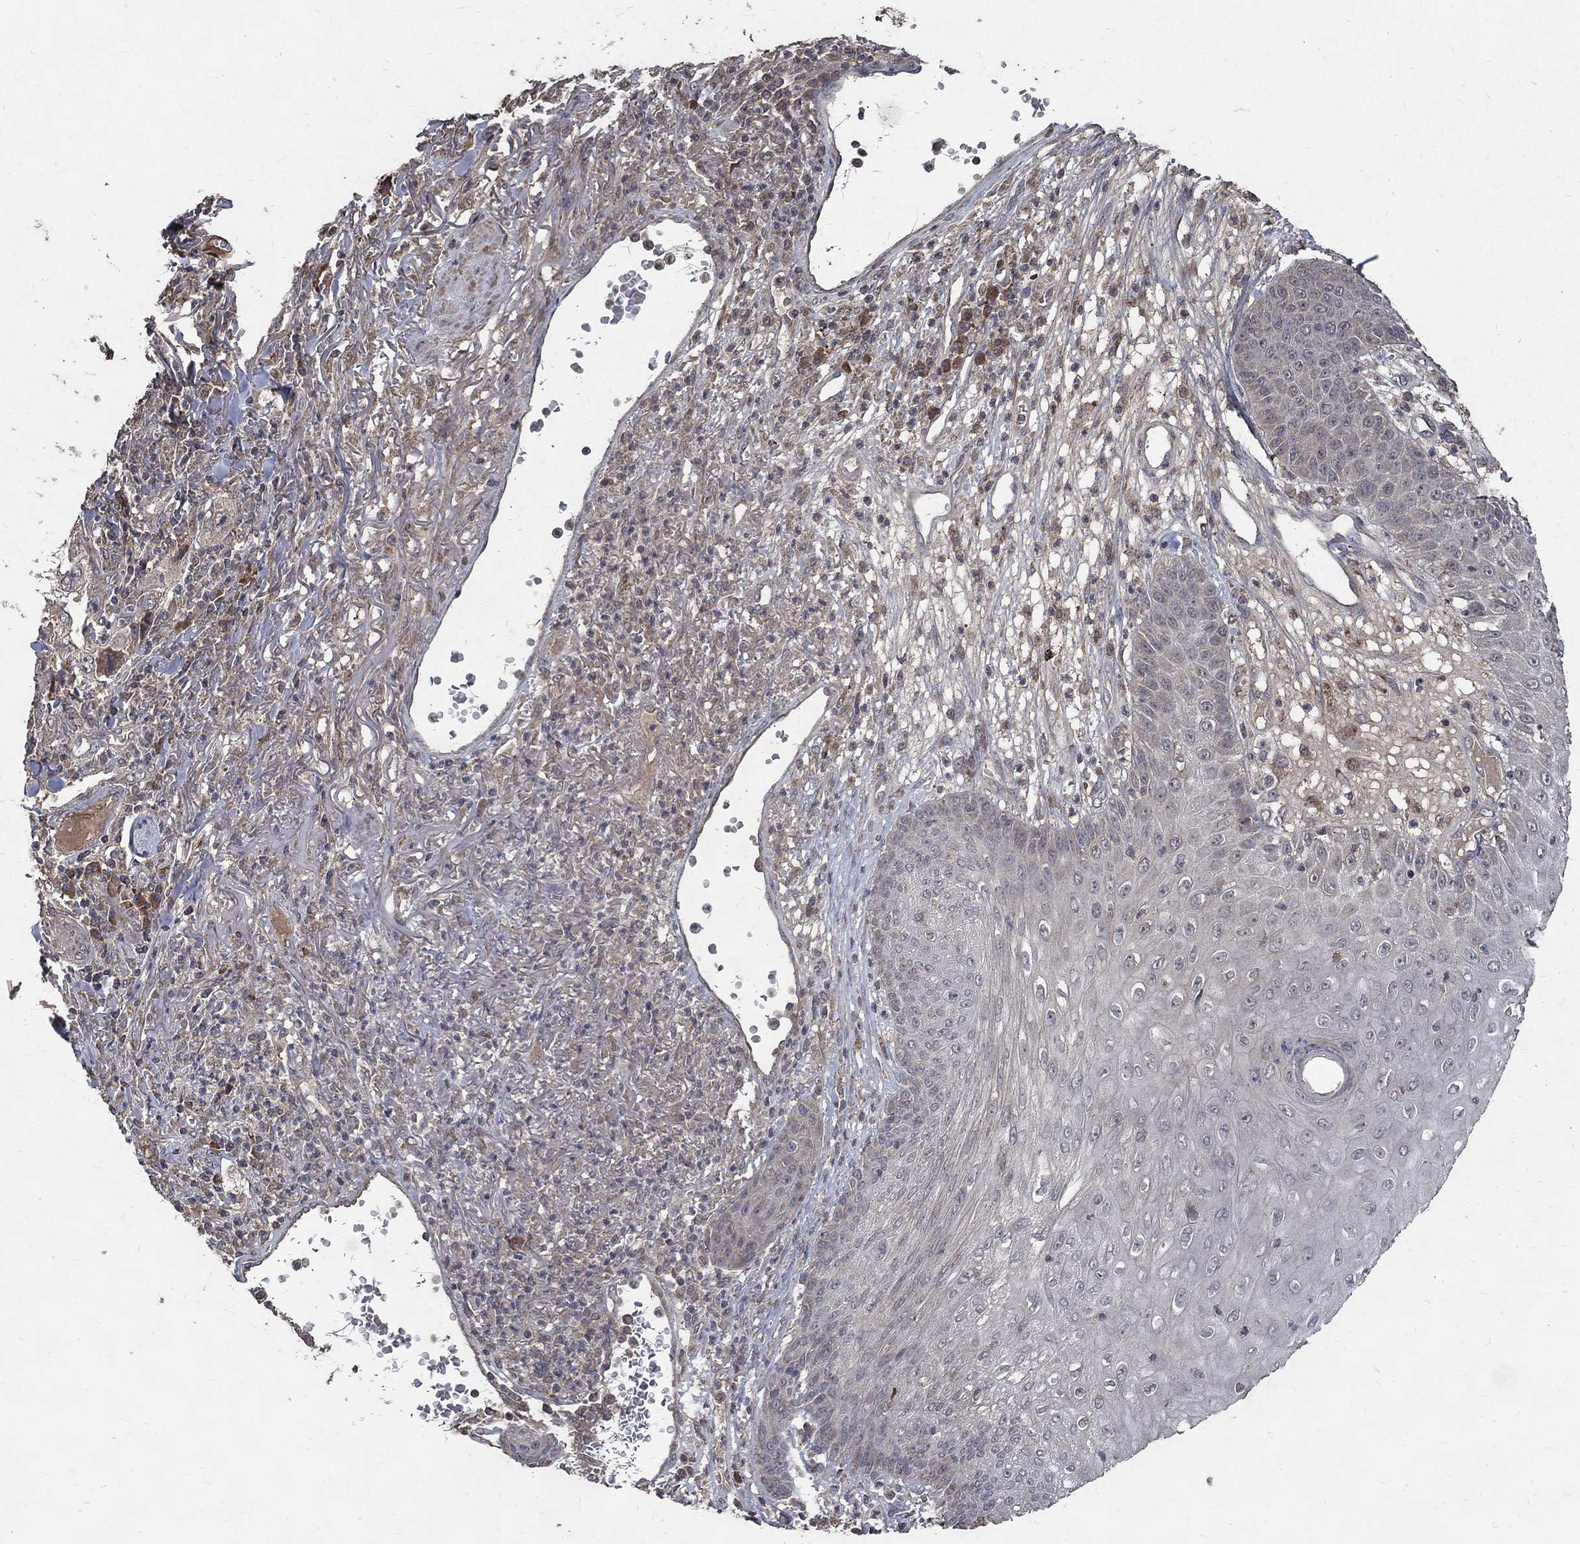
{"staining": {"intensity": "negative", "quantity": "none", "location": "none"}, "tissue": "skin cancer", "cell_type": "Tumor cells", "image_type": "cancer", "snomed": [{"axis": "morphology", "description": "Squamous cell carcinoma, NOS"}, {"axis": "topography", "description": "Skin"}], "caption": "Immunohistochemical staining of skin squamous cell carcinoma reveals no significant positivity in tumor cells.", "gene": "C17orf75", "patient": {"sex": "male", "age": 82}}